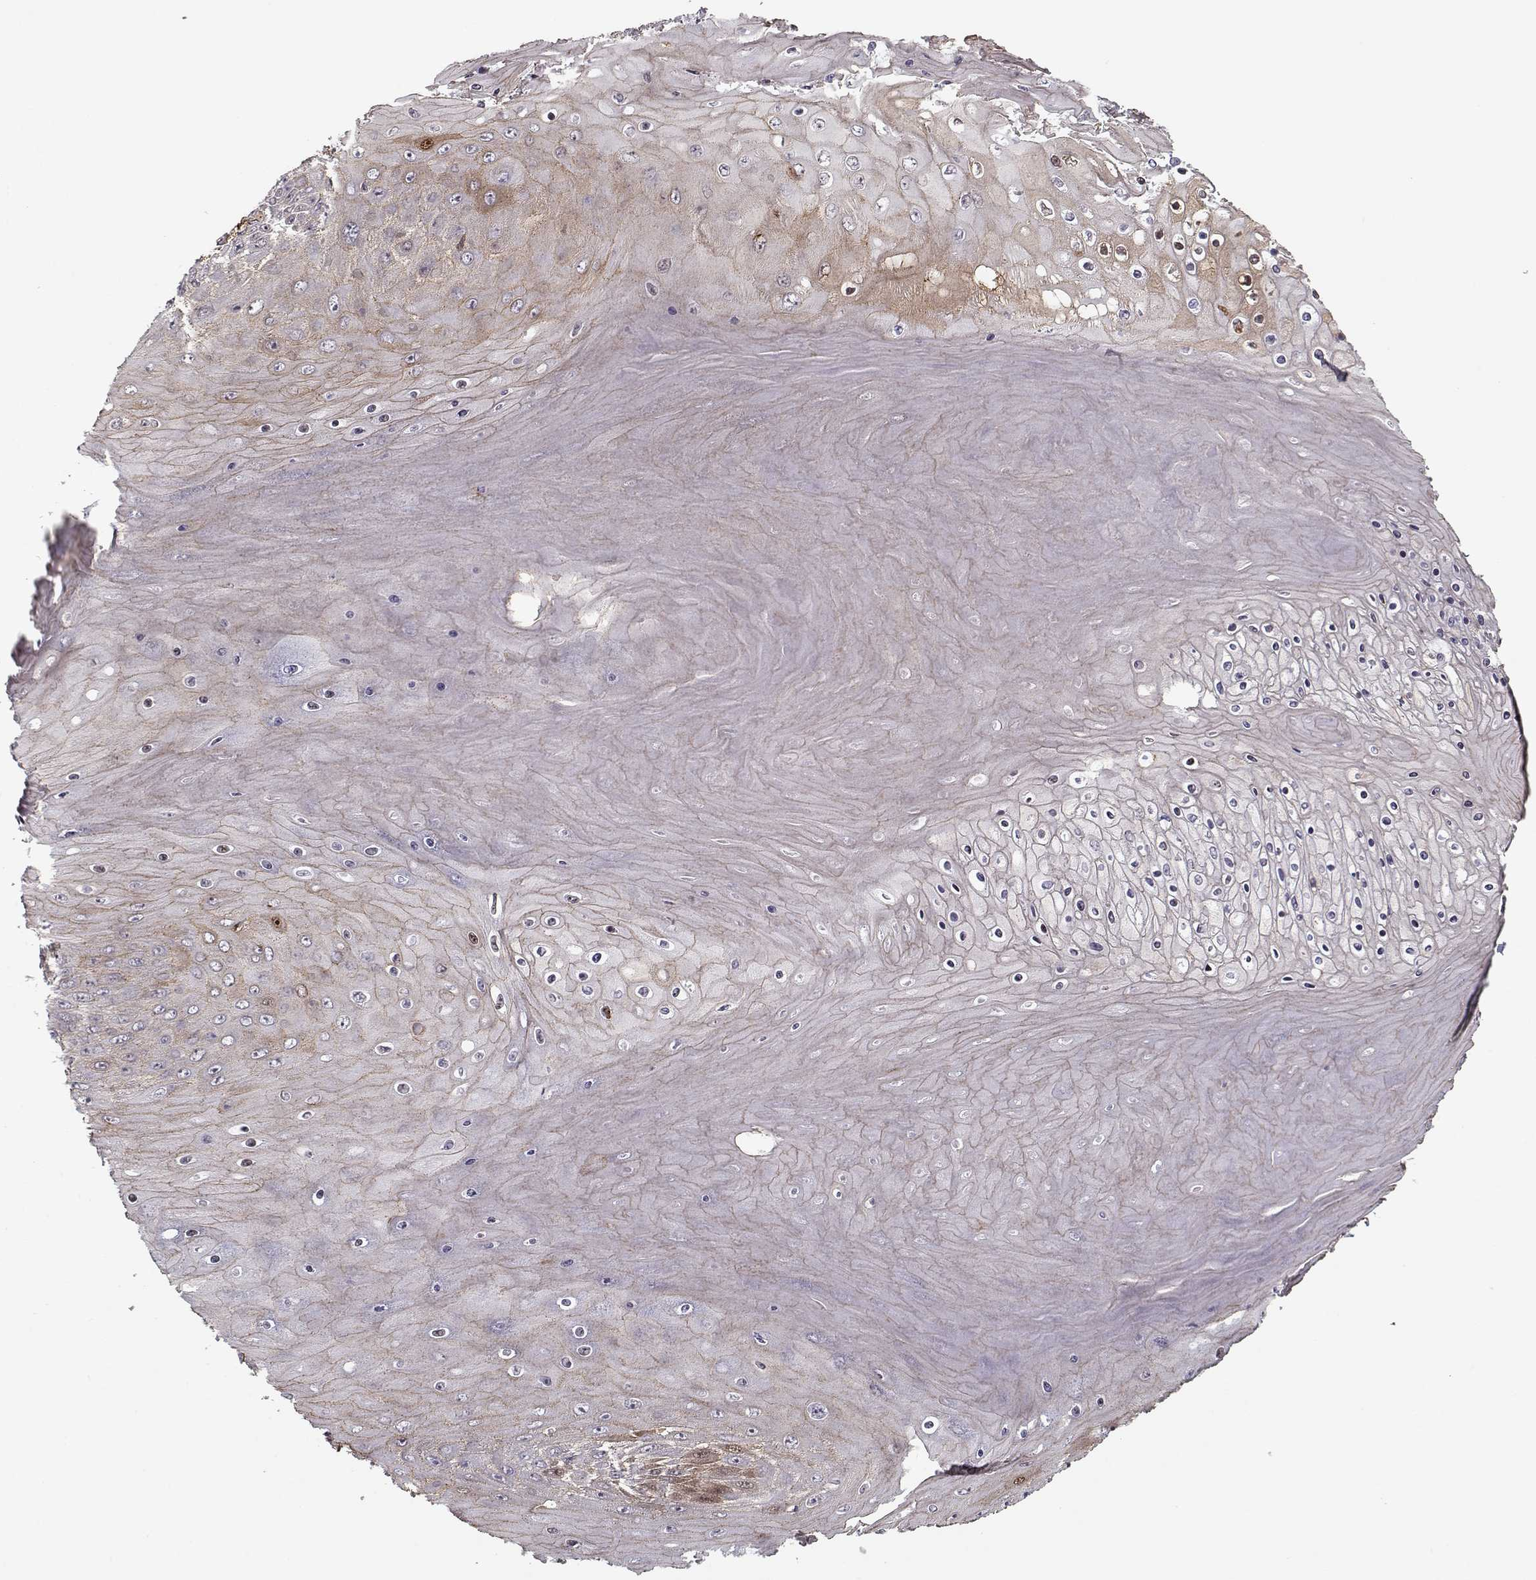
{"staining": {"intensity": "weak", "quantity": "25%-75%", "location": "cytoplasmic/membranous"}, "tissue": "skin cancer", "cell_type": "Tumor cells", "image_type": "cancer", "snomed": [{"axis": "morphology", "description": "Squamous cell carcinoma, NOS"}, {"axis": "topography", "description": "Skin"}], "caption": "Skin cancer (squamous cell carcinoma) stained for a protein exhibits weak cytoplasmic/membranous positivity in tumor cells. Ihc stains the protein of interest in brown and the nuclei are stained blue.", "gene": "AFM", "patient": {"sex": "male", "age": 62}}